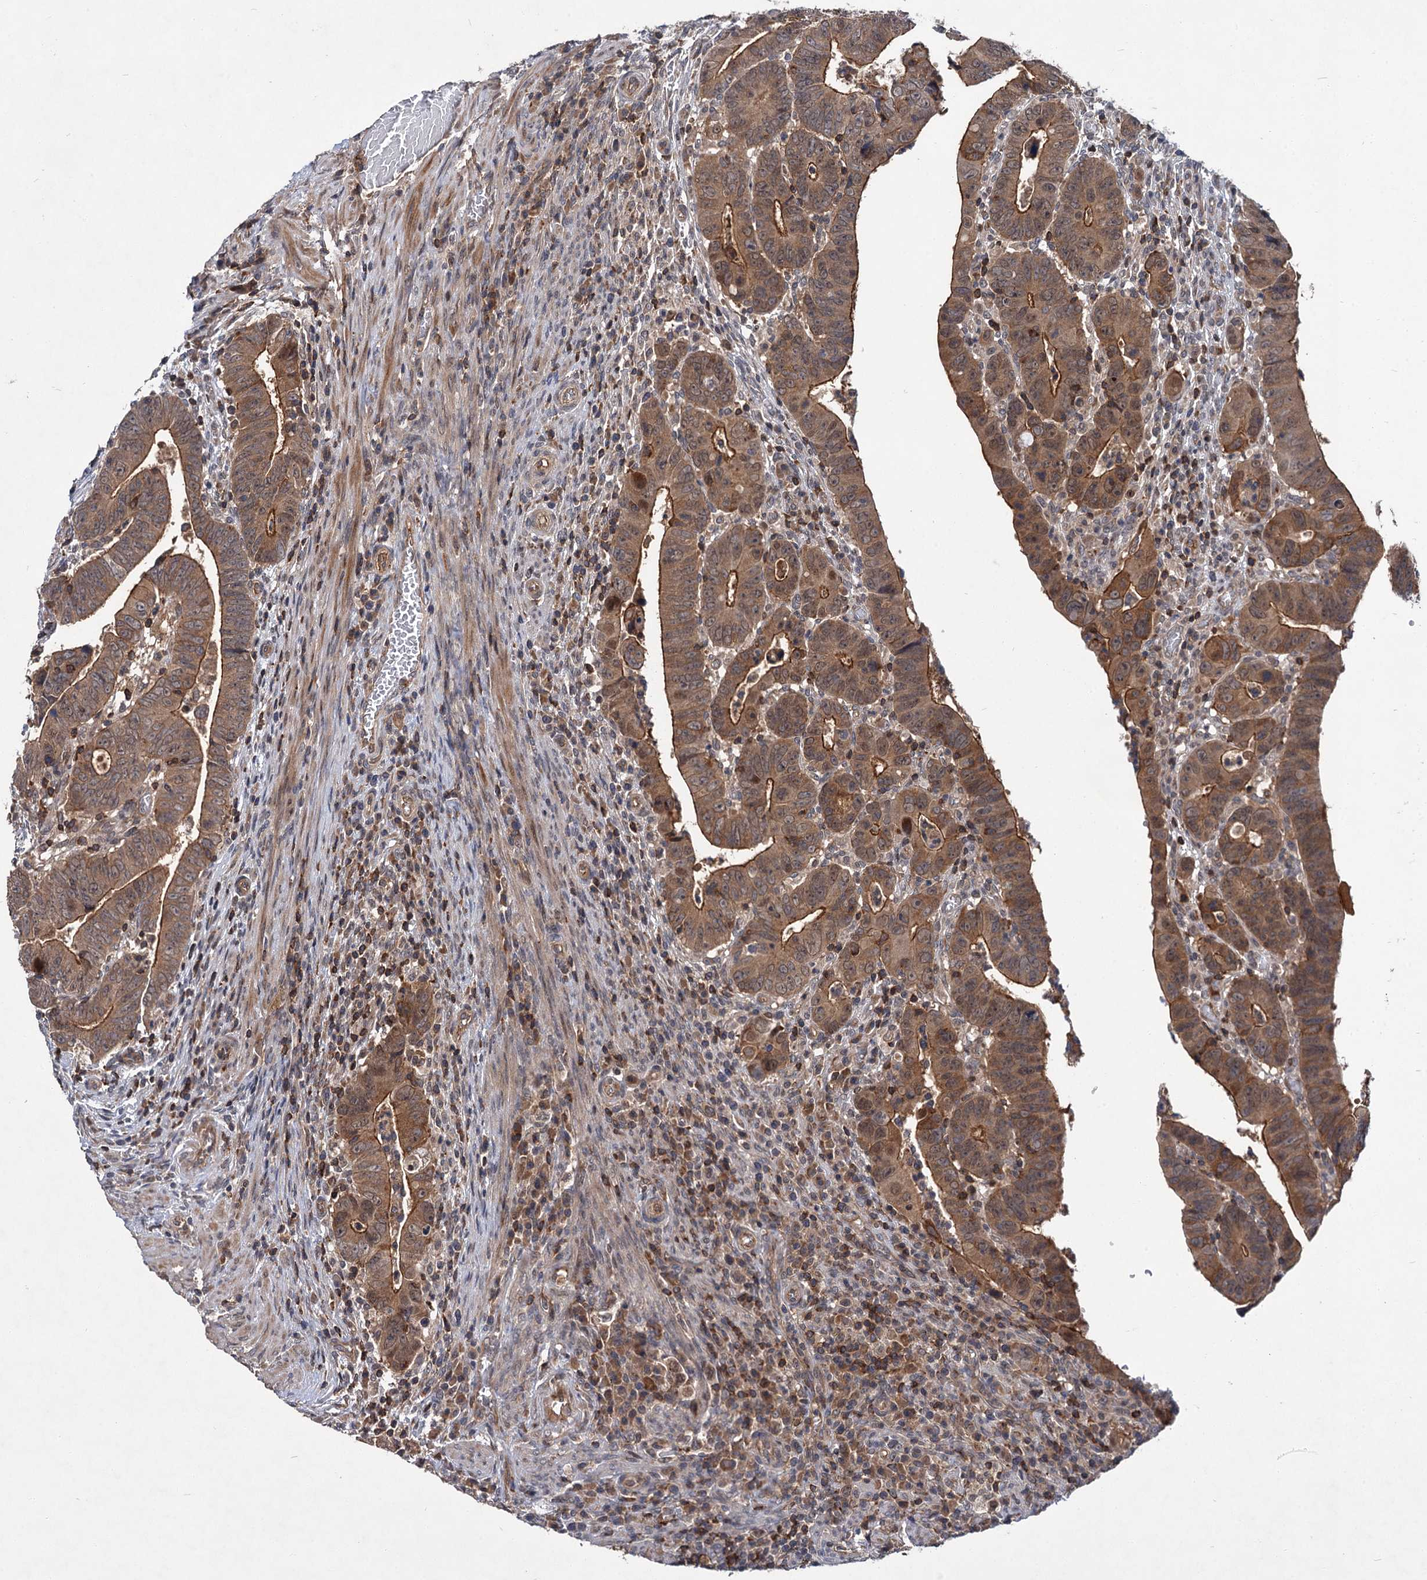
{"staining": {"intensity": "moderate", "quantity": ">75%", "location": "cytoplasmic/membranous,nuclear"}, "tissue": "colorectal cancer", "cell_type": "Tumor cells", "image_type": "cancer", "snomed": [{"axis": "morphology", "description": "Normal tissue, NOS"}, {"axis": "morphology", "description": "Adenocarcinoma, NOS"}, {"axis": "topography", "description": "Rectum"}], "caption": "Protein analysis of colorectal cancer (adenocarcinoma) tissue demonstrates moderate cytoplasmic/membranous and nuclear positivity in about >75% of tumor cells. Nuclei are stained in blue.", "gene": "ABLIM1", "patient": {"sex": "female", "age": 65}}